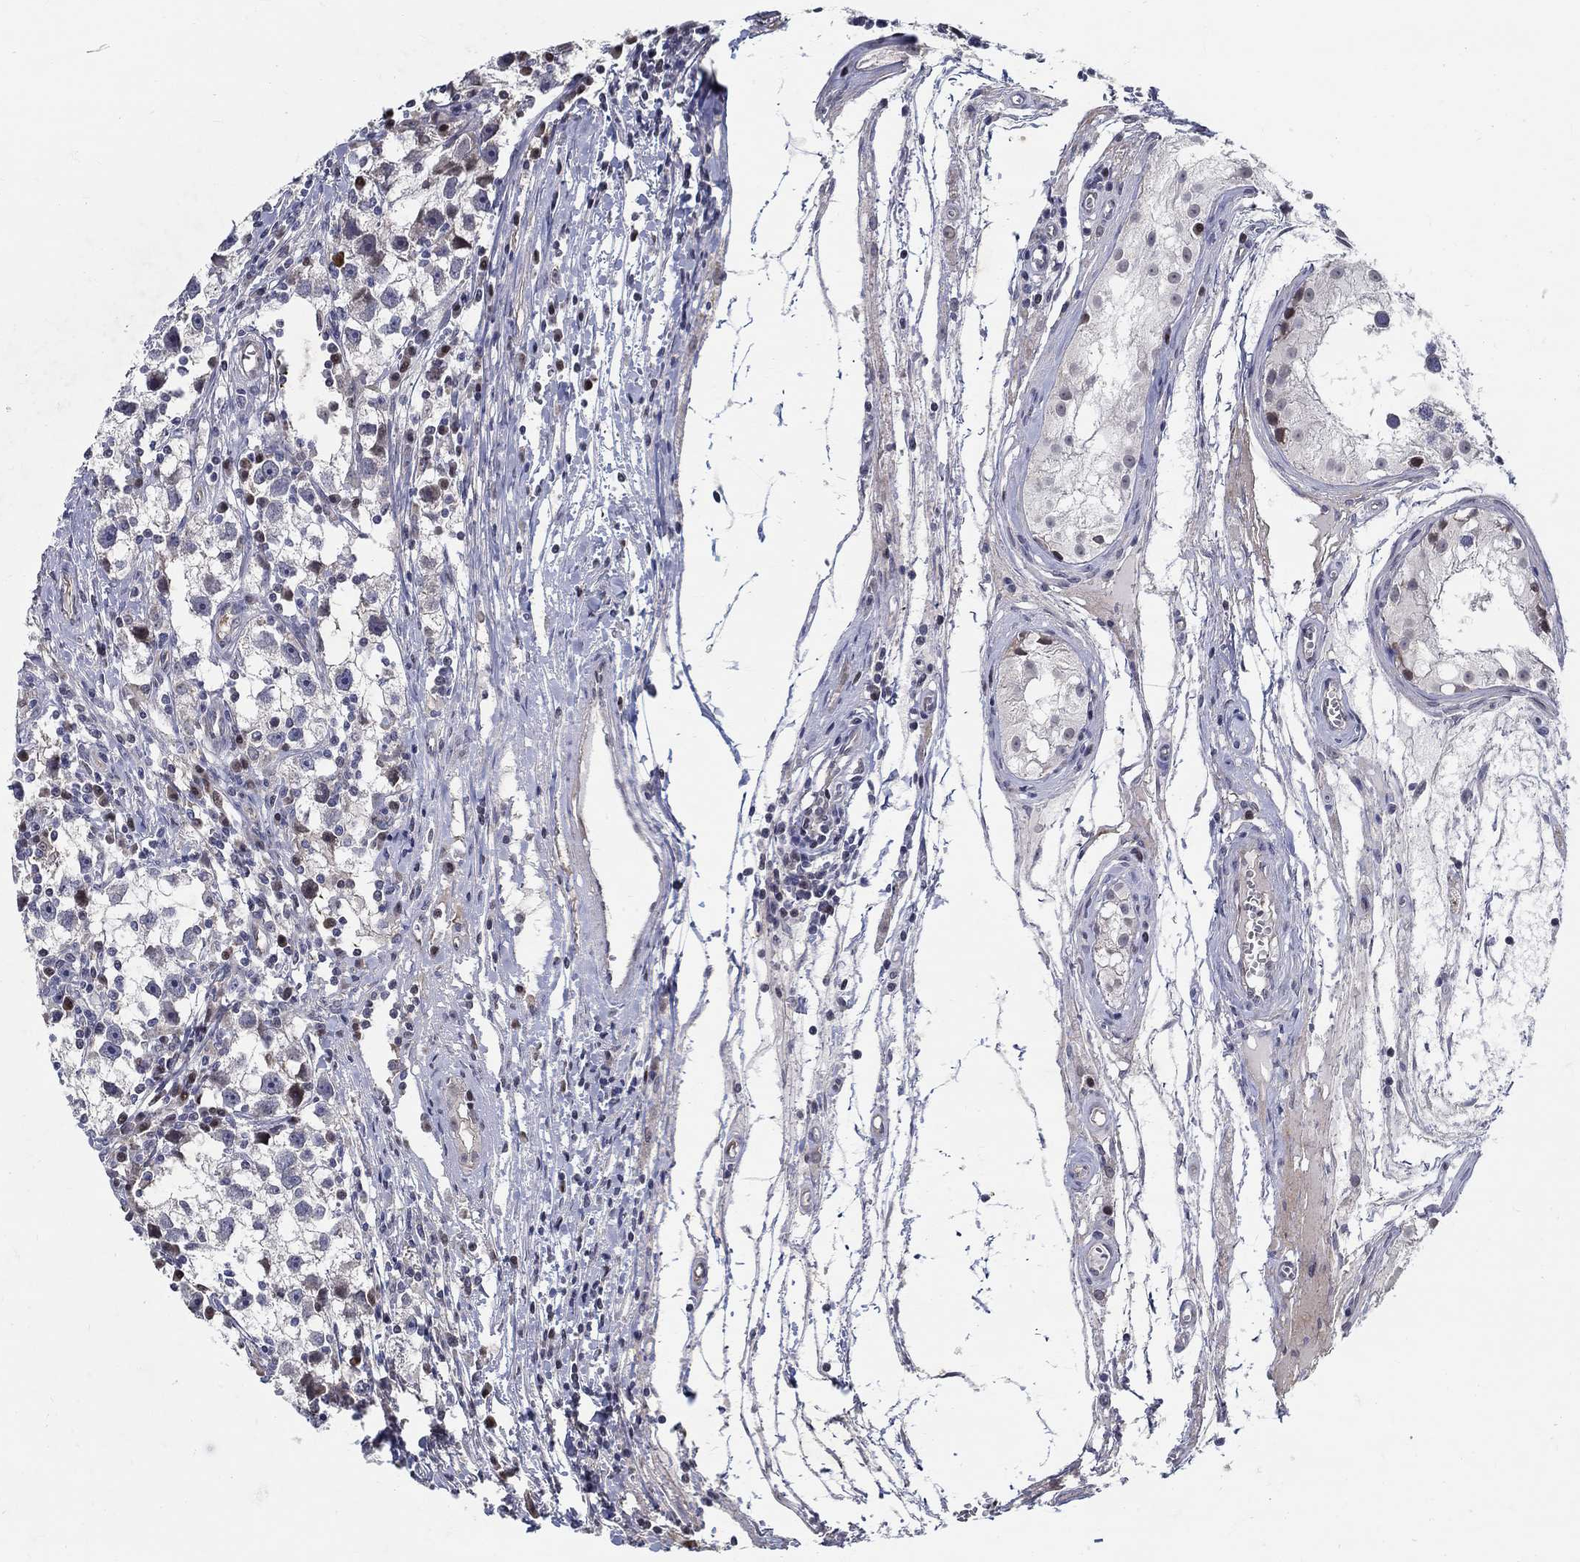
{"staining": {"intensity": "negative", "quantity": "none", "location": "none"}, "tissue": "testis cancer", "cell_type": "Tumor cells", "image_type": "cancer", "snomed": [{"axis": "morphology", "description": "Seminoma, NOS"}, {"axis": "topography", "description": "Testis"}], "caption": "High power microscopy histopathology image of an immunohistochemistry (IHC) micrograph of testis seminoma, revealing no significant positivity in tumor cells.", "gene": "C16orf46", "patient": {"sex": "male", "age": 30}}